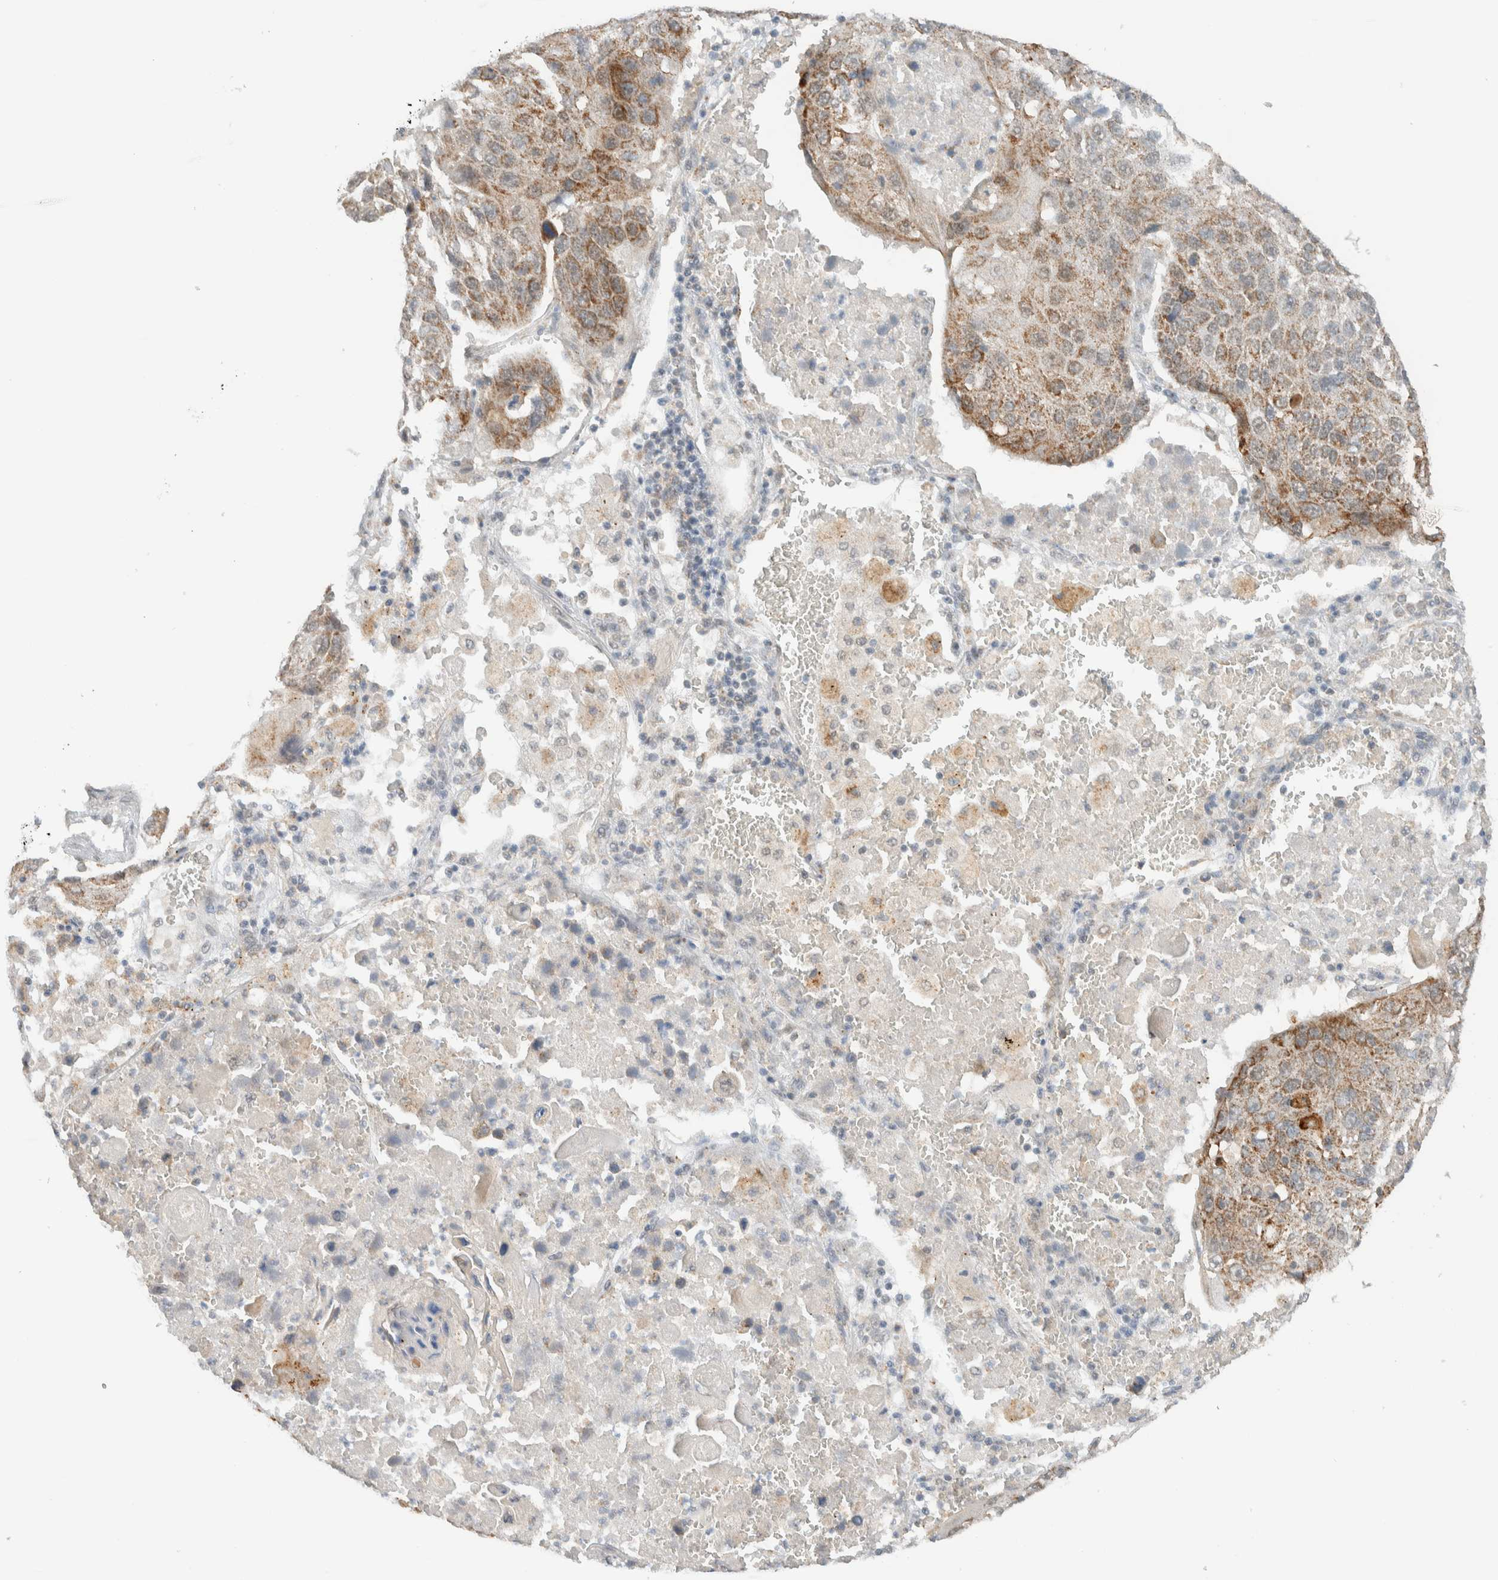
{"staining": {"intensity": "moderate", "quantity": ">75%", "location": "cytoplasmic/membranous"}, "tissue": "lung cancer", "cell_type": "Tumor cells", "image_type": "cancer", "snomed": [{"axis": "morphology", "description": "Squamous cell carcinoma, NOS"}, {"axis": "topography", "description": "Lung"}], "caption": "Immunohistochemistry (DAB) staining of human squamous cell carcinoma (lung) demonstrates moderate cytoplasmic/membranous protein staining in about >75% of tumor cells. (DAB (3,3'-diaminobenzidine) = brown stain, brightfield microscopy at high magnification).", "gene": "MRPL41", "patient": {"sex": "male", "age": 61}}